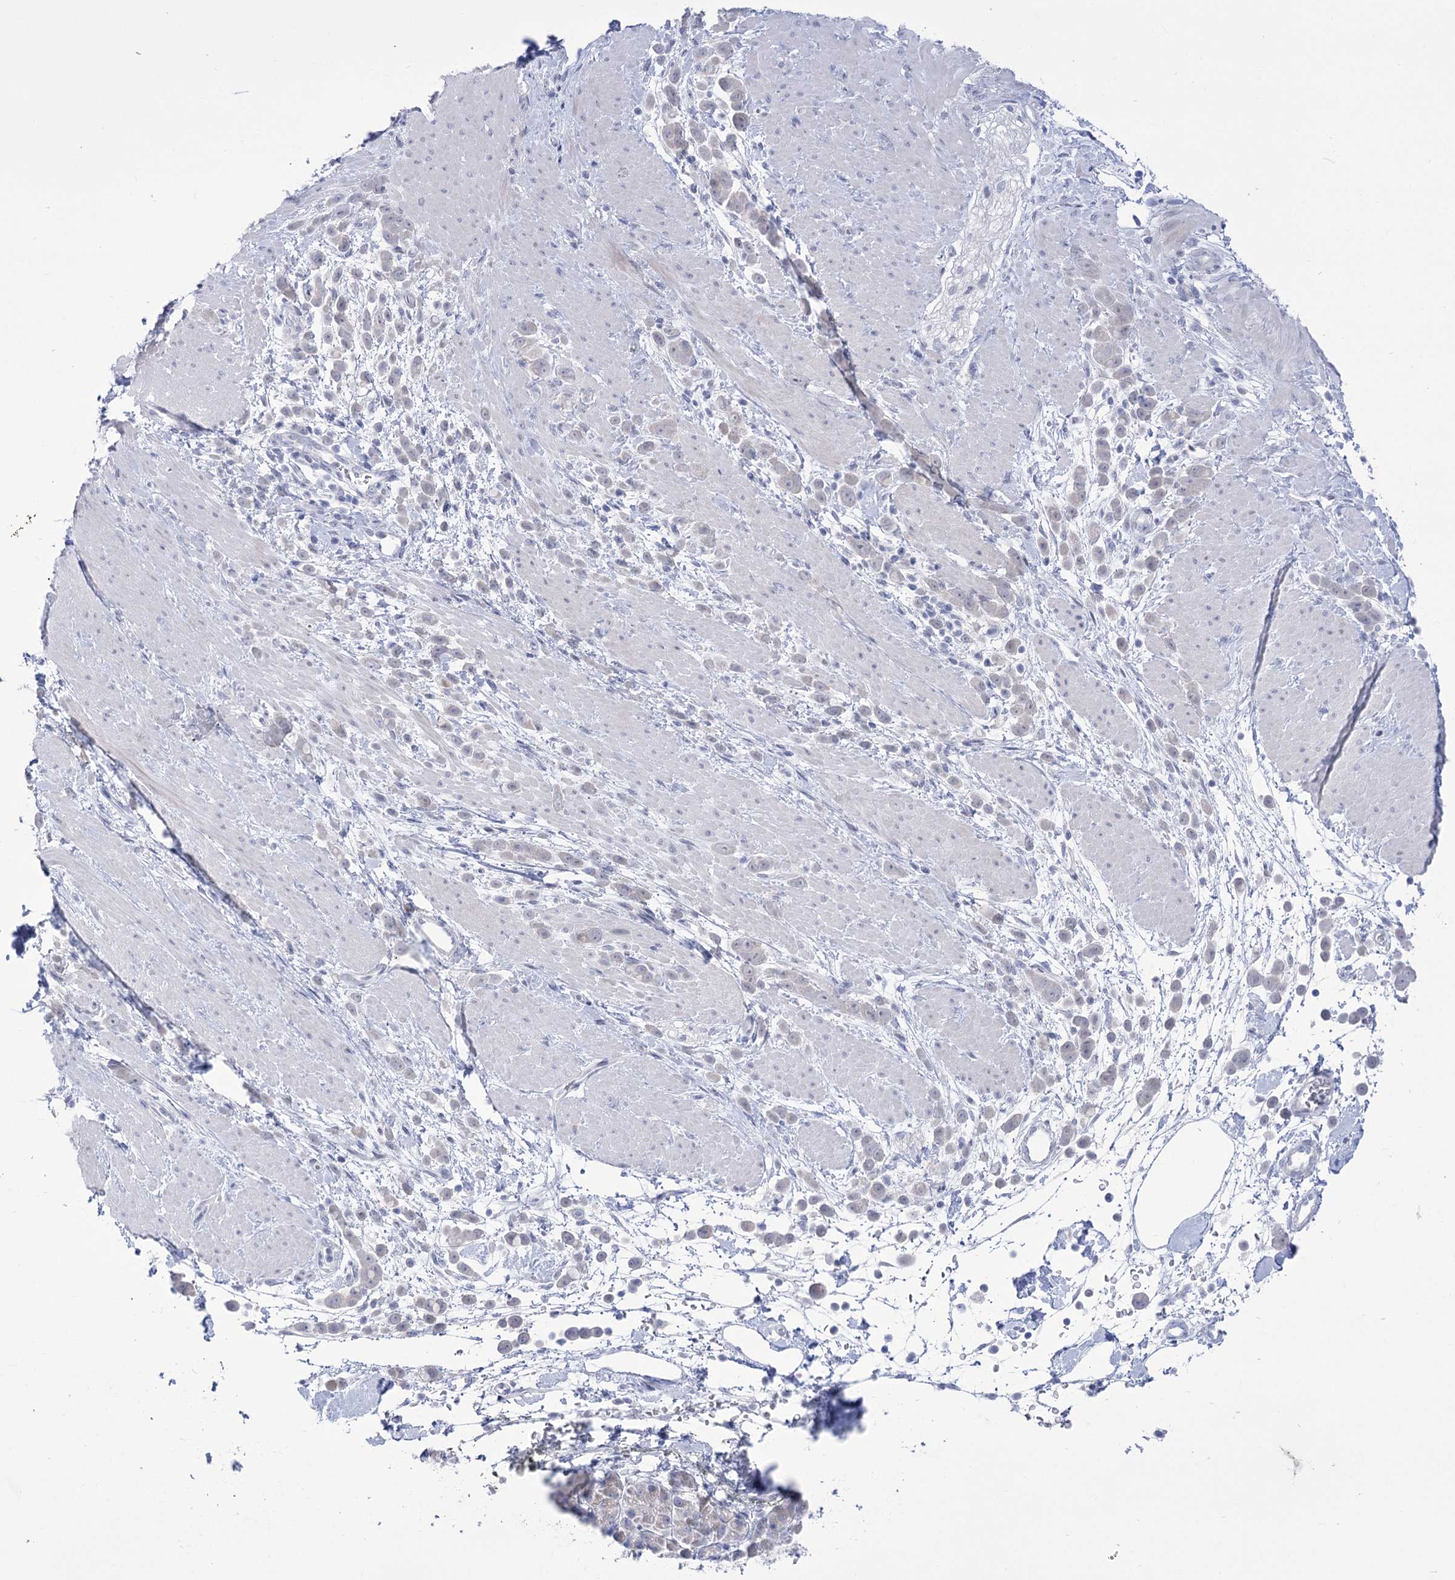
{"staining": {"intensity": "negative", "quantity": "none", "location": "none"}, "tissue": "pancreatic cancer", "cell_type": "Tumor cells", "image_type": "cancer", "snomed": [{"axis": "morphology", "description": "Normal tissue, NOS"}, {"axis": "morphology", "description": "Adenocarcinoma, NOS"}, {"axis": "topography", "description": "Pancreas"}], "caption": "An immunohistochemistry photomicrograph of pancreatic adenocarcinoma is shown. There is no staining in tumor cells of pancreatic adenocarcinoma.", "gene": "BEND7", "patient": {"sex": "female", "age": 64}}